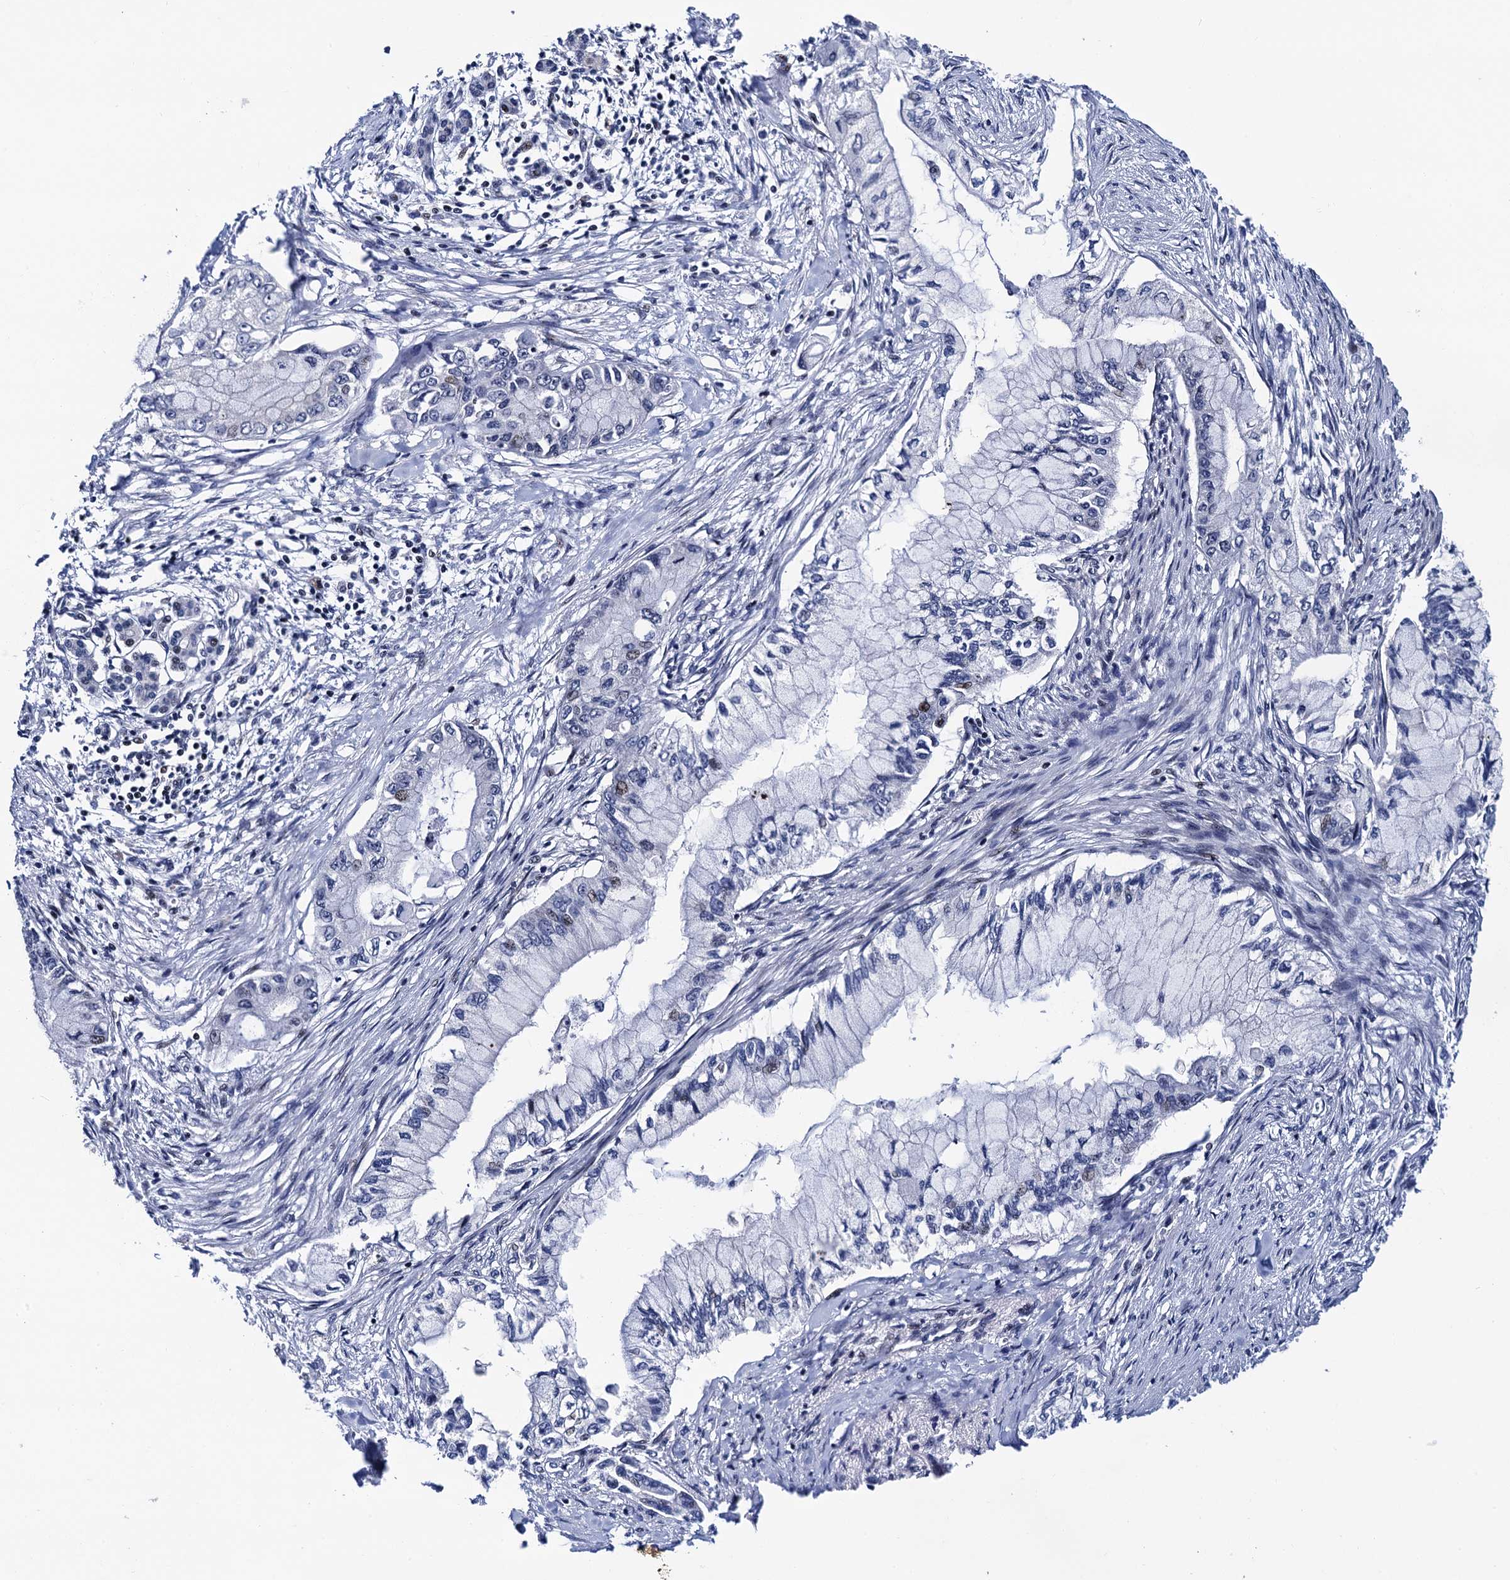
{"staining": {"intensity": "negative", "quantity": "none", "location": "none"}, "tissue": "pancreatic cancer", "cell_type": "Tumor cells", "image_type": "cancer", "snomed": [{"axis": "morphology", "description": "Adenocarcinoma, NOS"}, {"axis": "topography", "description": "Pancreas"}], "caption": "This image is of pancreatic cancer stained with IHC to label a protein in brown with the nuclei are counter-stained blue. There is no staining in tumor cells. (Immunohistochemistry, brightfield microscopy, high magnification).", "gene": "TRMT112", "patient": {"sex": "male", "age": 48}}